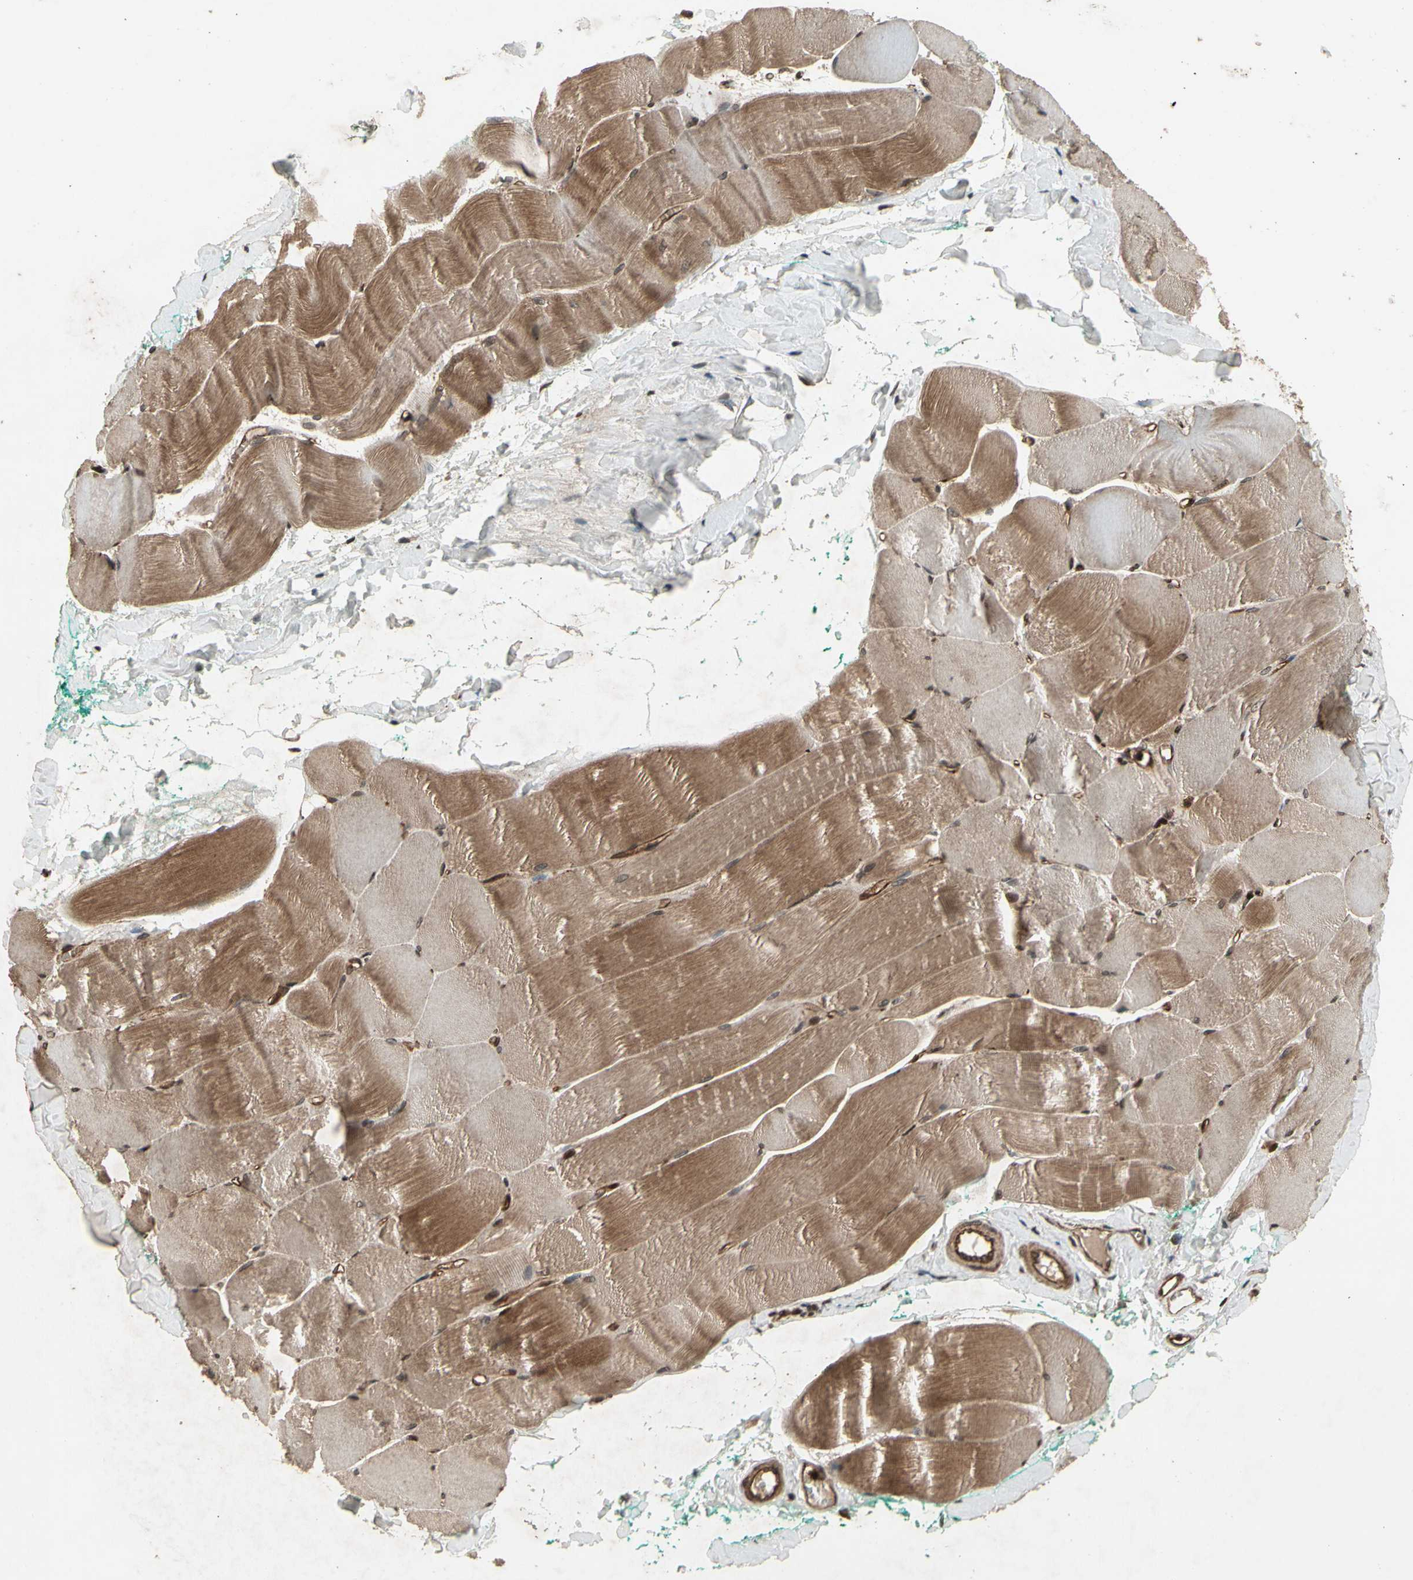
{"staining": {"intensity": "moderate", "quantity": ">75%", "location": "cytoplasmic/membranous"}, "tissue": "skeletal muscle", "cell_type": "Myocytes", "image_type": "normal", "snomed": [{"axis": "morphology", "description": "Normal tissue, NOS"}, {"axis": "morphology", "description": "Squamous cell carcinoma, NOS"}, {"axis": "topography", "description": "Skeletal muscle"}], "caption": "Skeletal muscle stained with DAB immunohistochemistry displays medium levels of moderate cytoplasmic/membranous positivity in approximately >75% of myocytes.", "gene": "GLRX", "patient": {"sex": "male", "age": 51}}